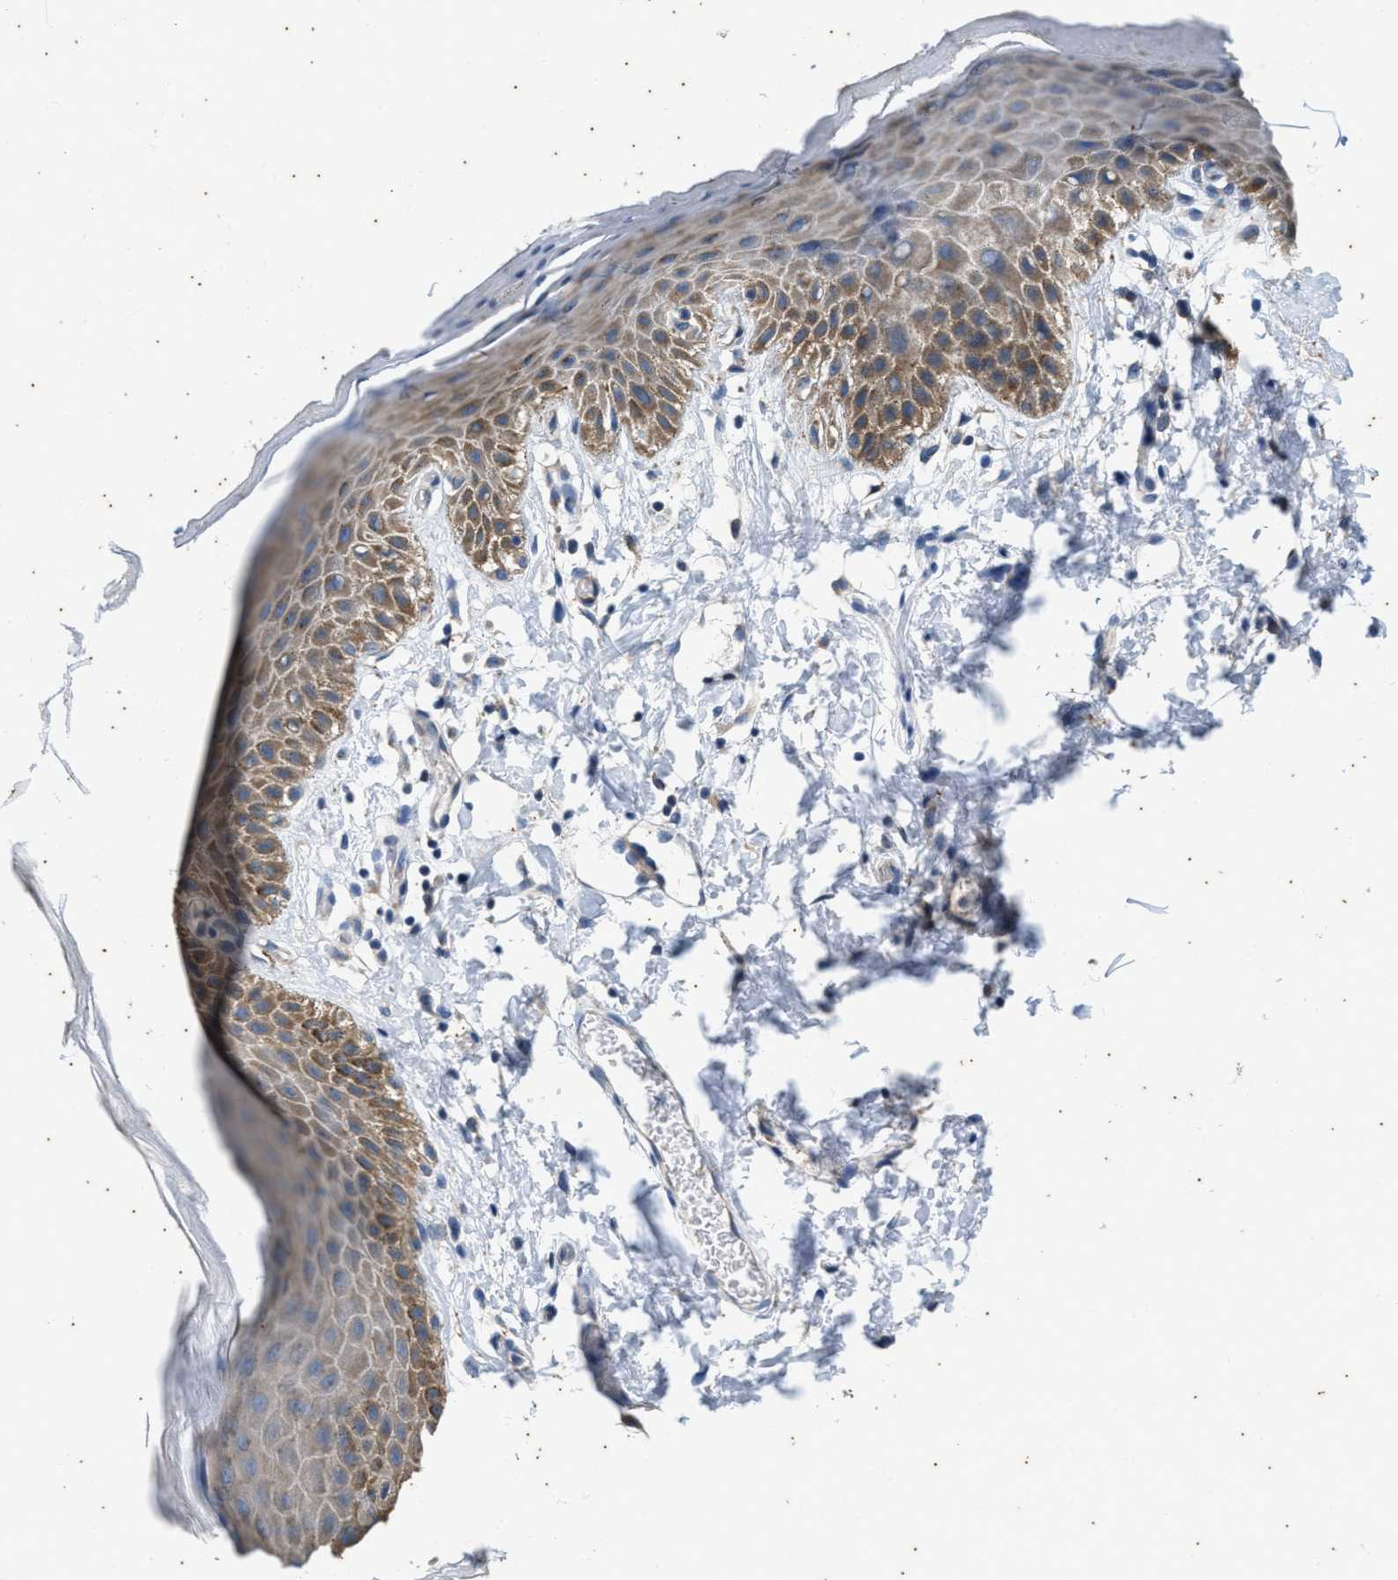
{"staining": {"intensity": "moderate", "quantity": "25%-75%", "location": "cytoplasmic/membranous"}, "tissue": "skin", "cell_type": "Epidermal cells", "image_type": "normal", "snomed": [{"axis": "morphology", "description": "Normal tissue, NOS"}, {"axis": "topography", "description": "Anal"}], "caption": "Moderate cytoplasmic/membranous positivity for a protein is appreciated in approximately 25%-75% of epidermal cells of normal skin using IHC.", "gene": "COX19", "patient": {"sex": "male", "age": 44}}